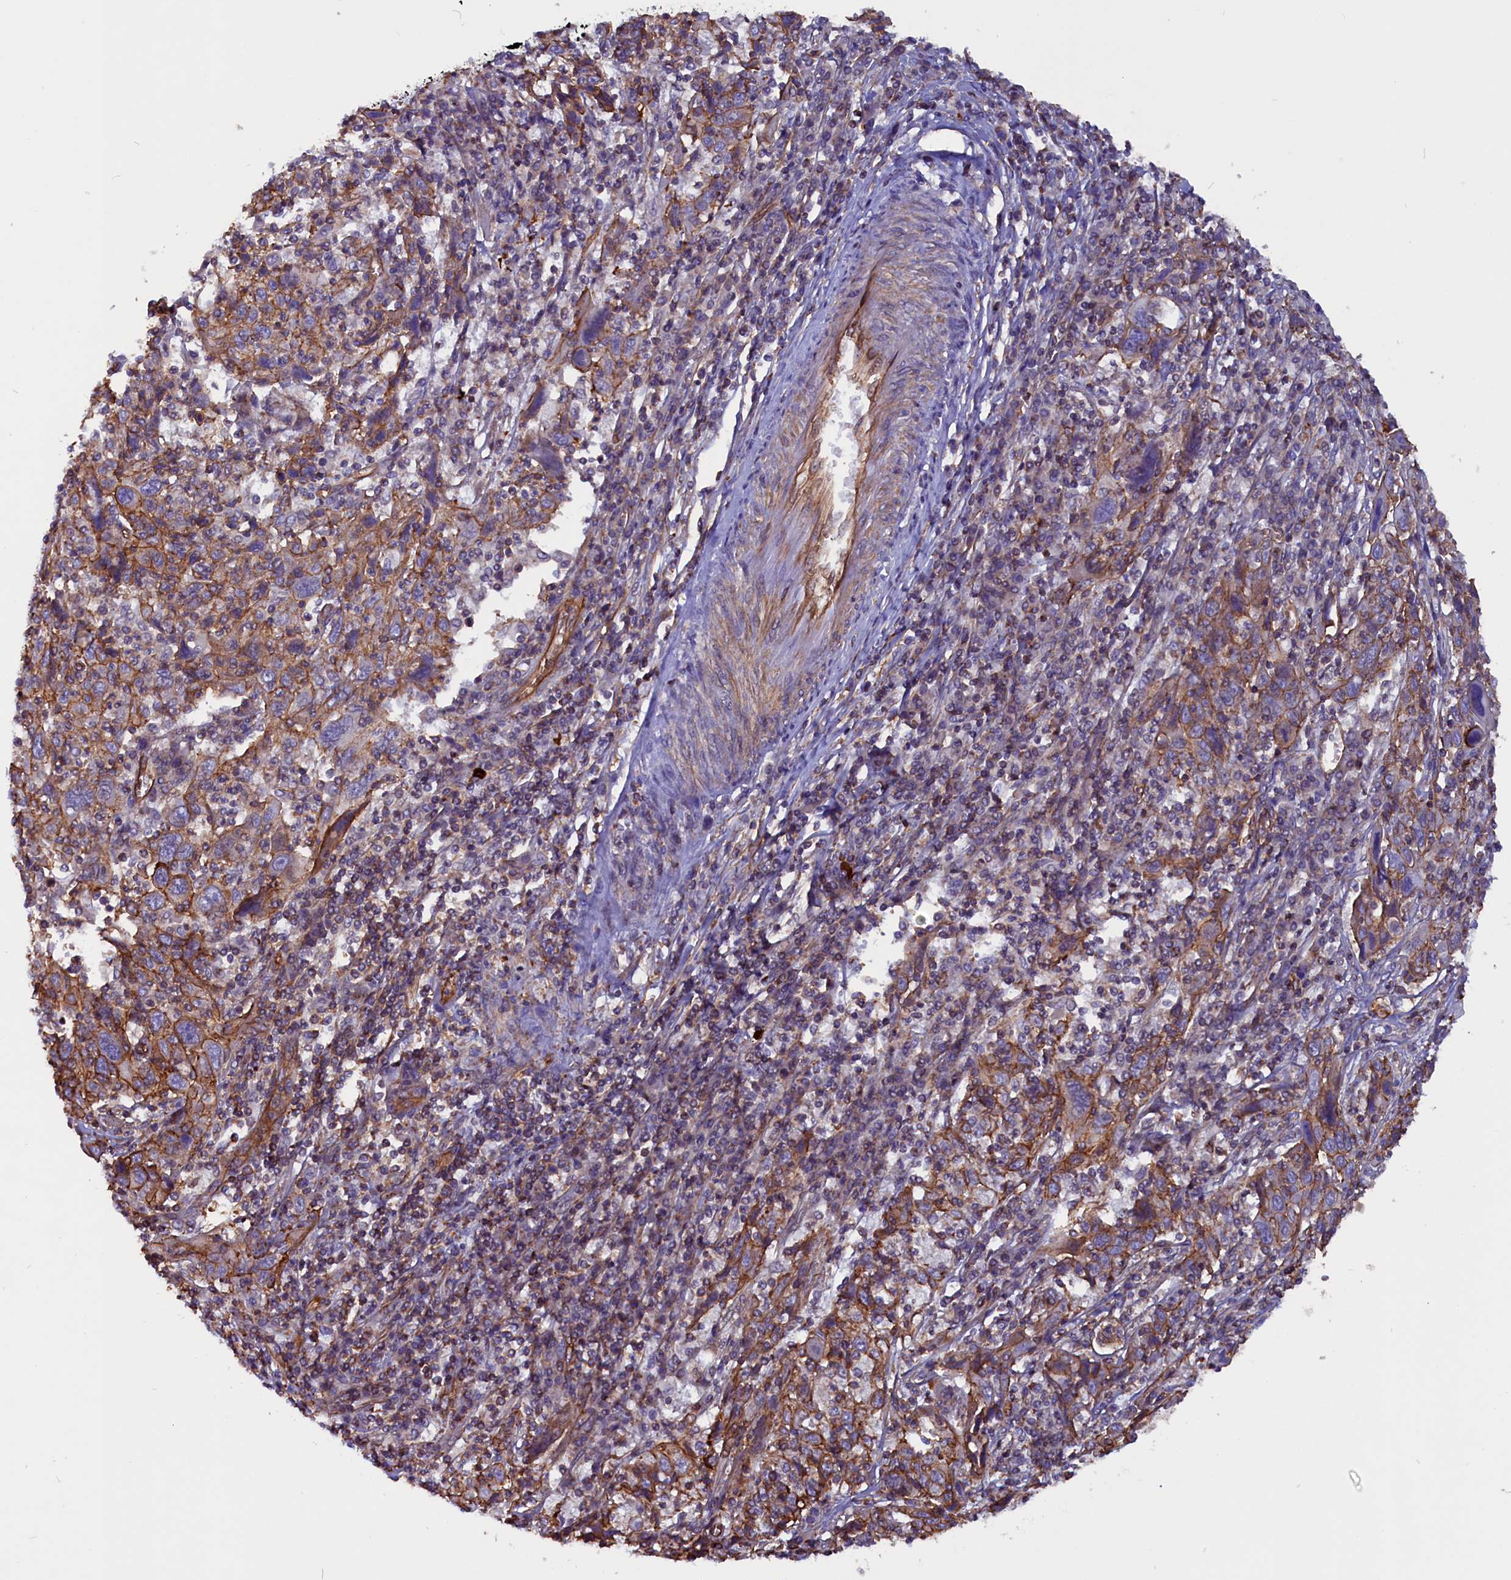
{"staining": {"intensity": "moderate", "quantity": ">75%", "location": "cytoplasmic/membranous"}, "tissue": "cervical cancer", "cell_type": "Tumor cells", "image_type": "cancer", "snomed": [{"axis": "morphology", "description": "Squamous cell carcinoma, NOS"}, {"axis": "topography", "description": "Cervix"}], "caption": "This is an image of immunohistochemistry staining of cervical cancer, which shows moderate expression in the cytoplasmic/membranous of tumor cells.", "gene": "ZNF749", "patient": {"sex": "female", "age": 46}}